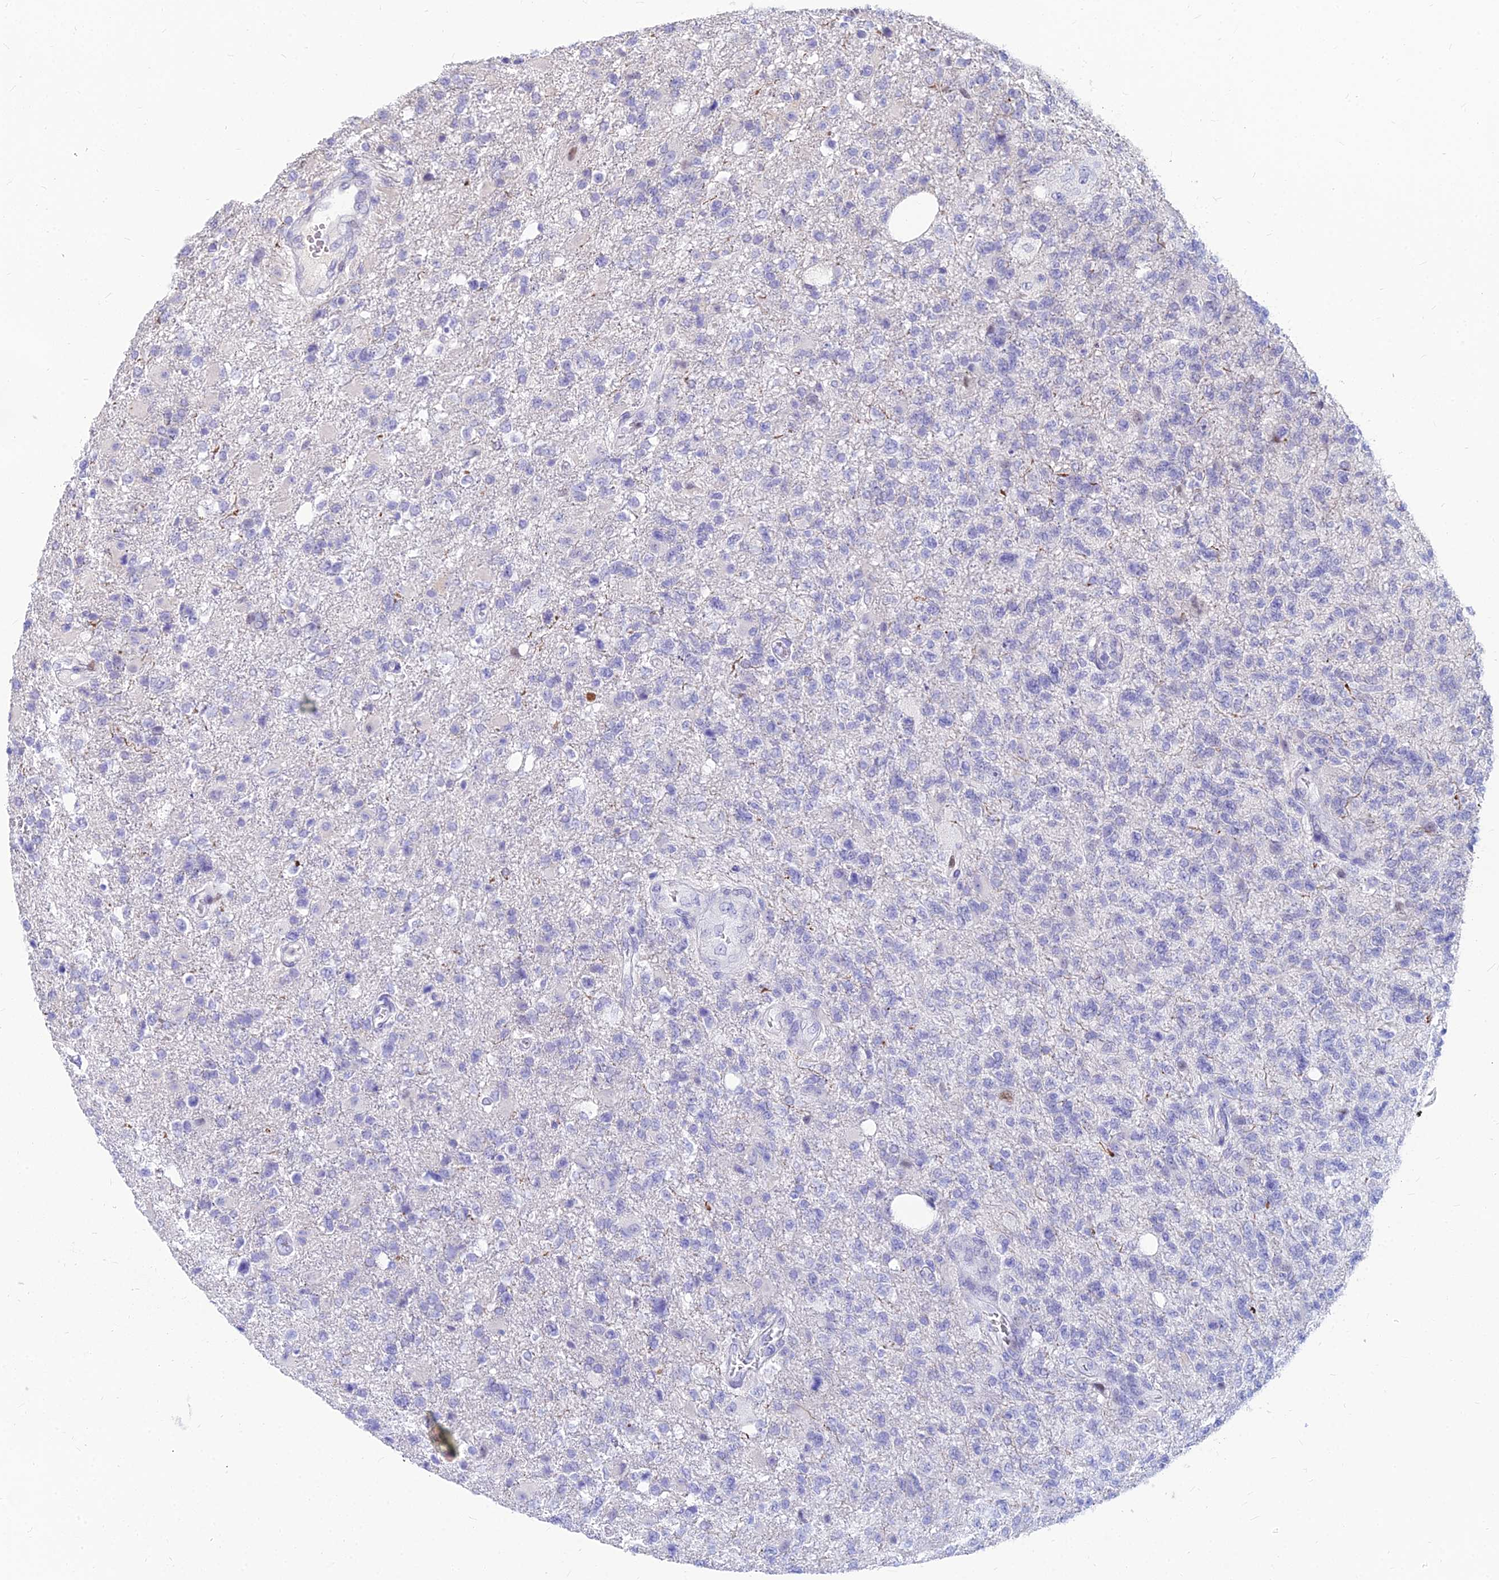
{"staining": {"intensity": "negative", "quantity": "none", "location": "none"}, "tissue": "glioma", "cell_type": "Tumor cells", "image_type": "cancer", "snomed": [{"axis": "morphology", "description": "Glioma, malignant, High grade"}, {"axis": "topography", "description": "Brain"}], "caption": "Glioma was stained to show a protein in brown. There is no significant expression in tumor cells.", "gene": "GOLGA6D", "patient": {"sex": "male", "age": 56}}